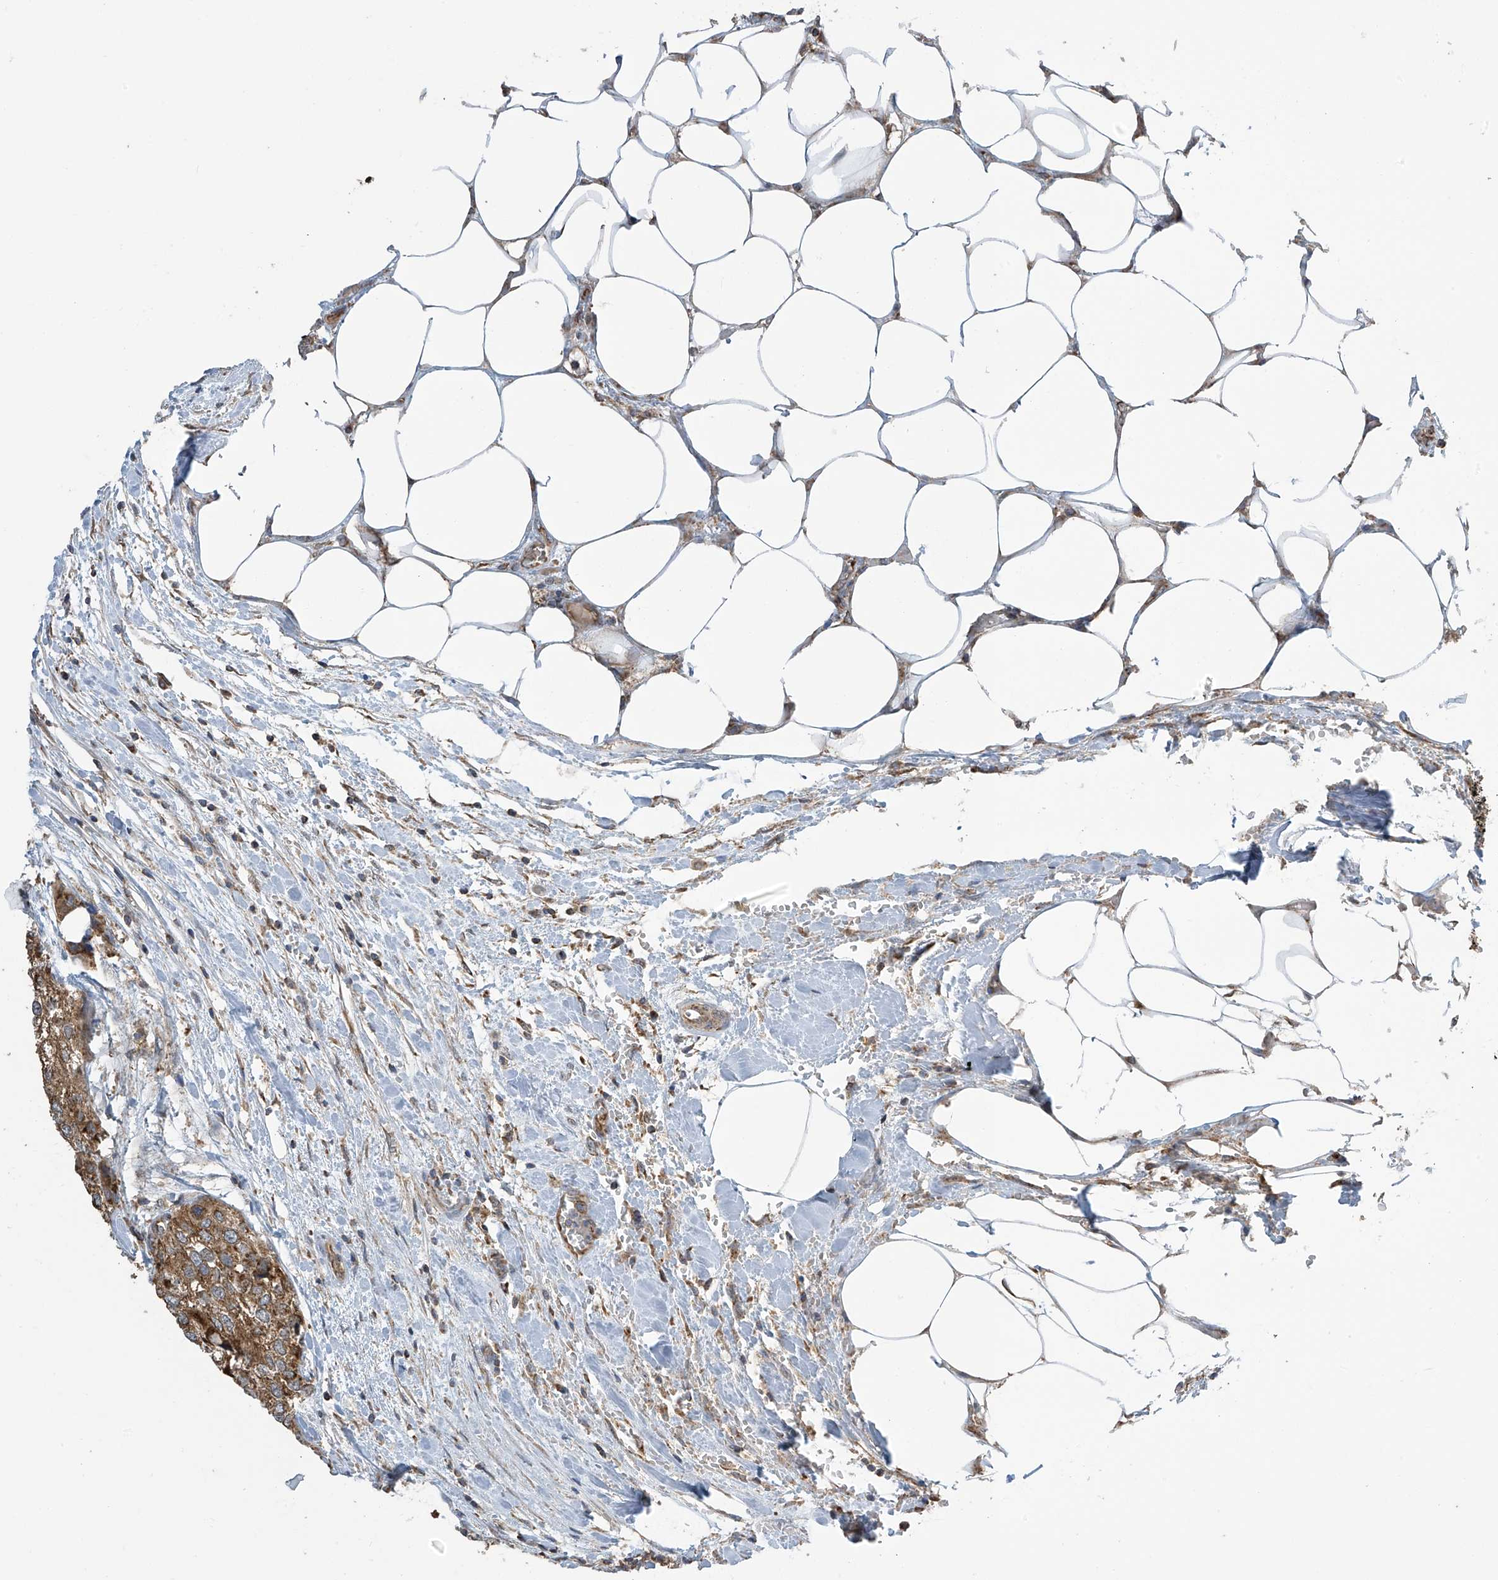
{"staining": {"intensity": "moderate", "quantity": ">75%", "location": "cytoplasmic/membranous"}, "tissue": "urothelial cancer", "cell_type": "Tumor cells", "image_type": "cancer", "snomed": [{"axis": "morphology", "description": "Urothelial carcinoma, High grade"}, {"axis": "topography", "description": "Urinary bladder"}], "caption": "Immunohistochemical staining of urothelial cancer reveals medium levels of moderate cytoplasmic/membranous protein positivity in approximately >75% of tumor cells.", "gene": "PNPT1", "patient": {"sex": "male", "age": 64}}